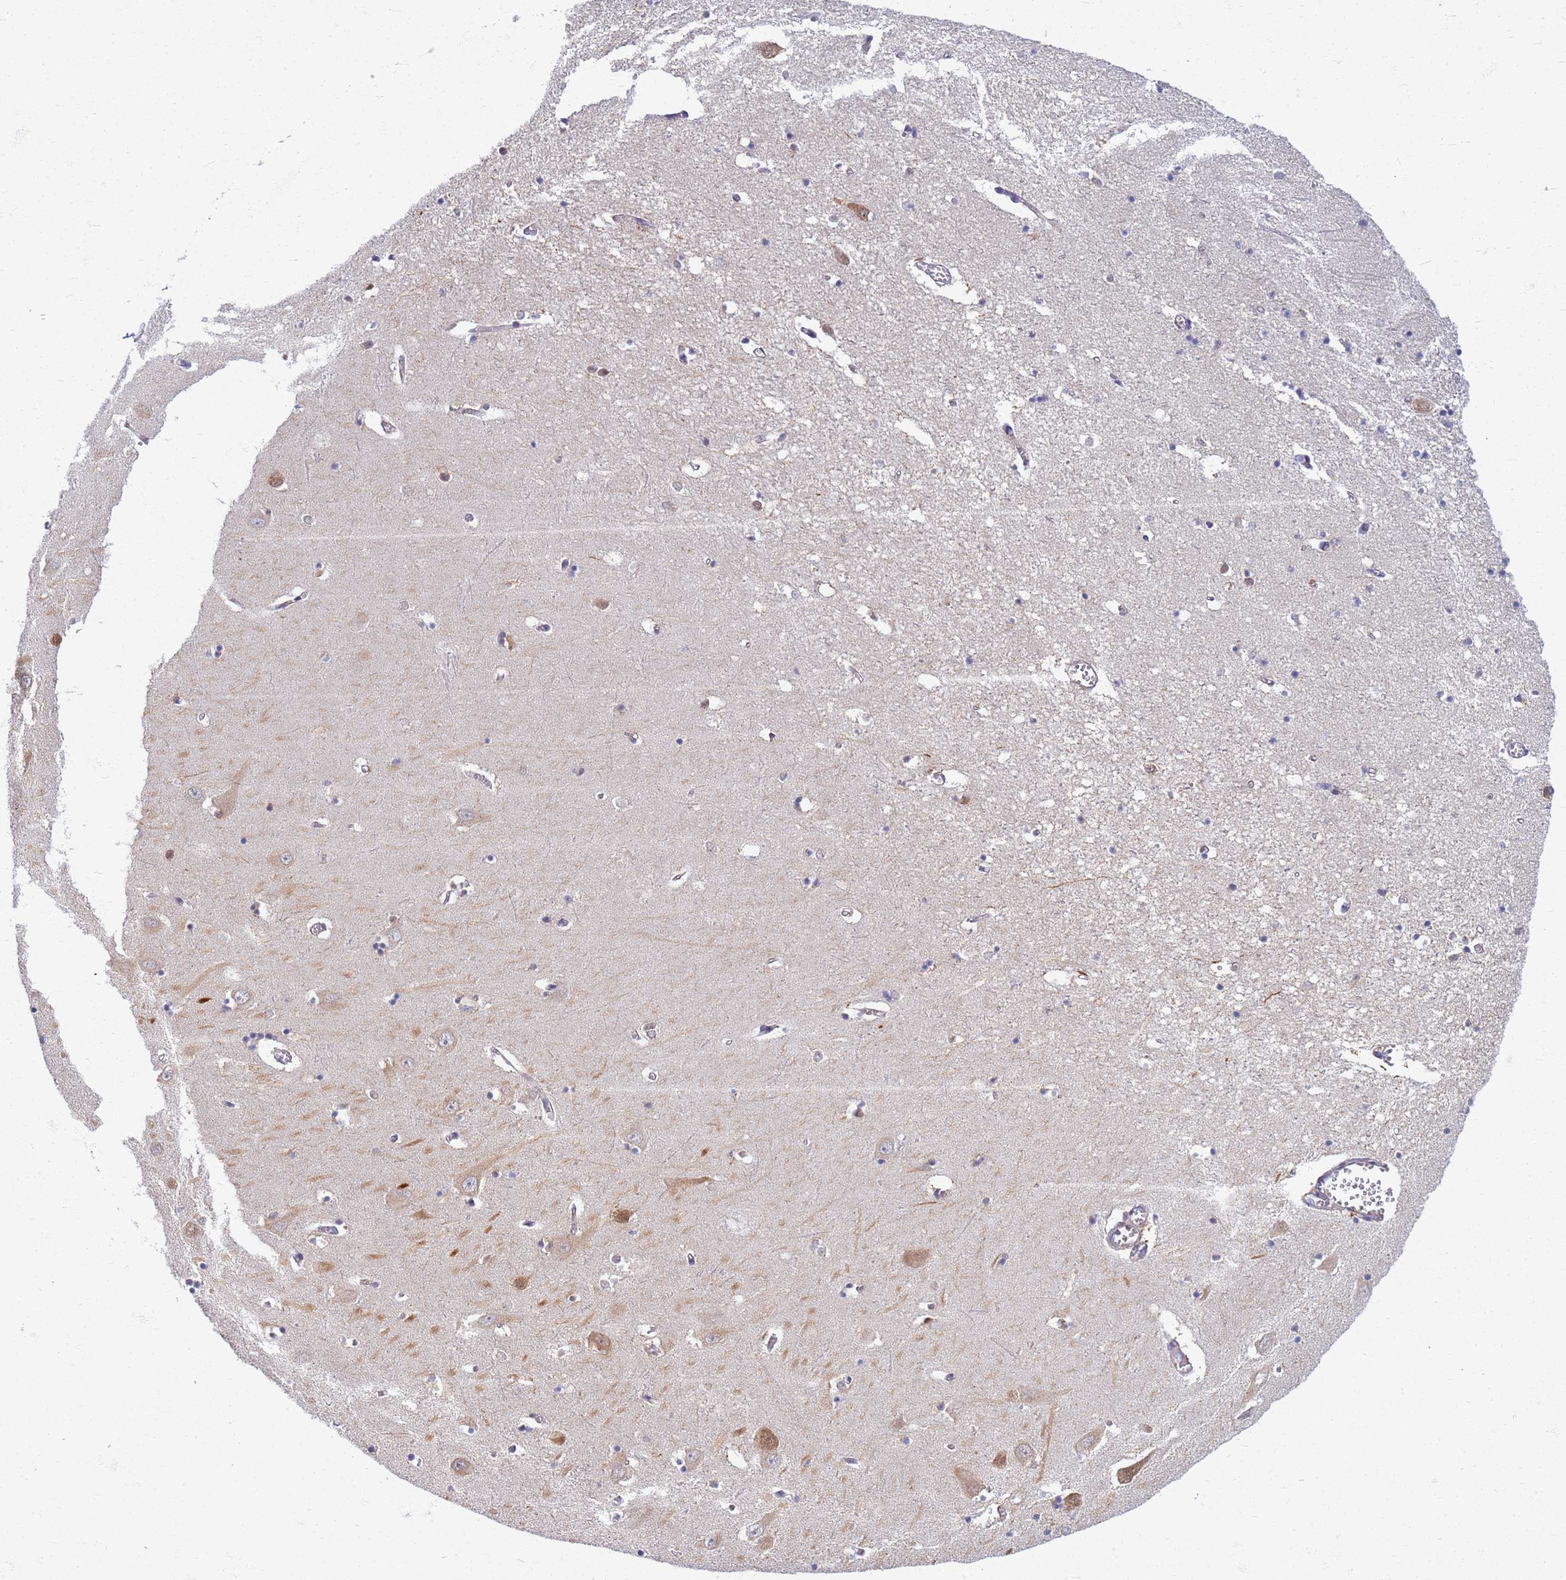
{"staining": {"intensity": "negative", "quantity": "none", "location": "none"}, "tissue": "hippocampus", "cell_type": "Glial cells", "image_type": "normal", "snomed": [{"axis": "morphology", "description": "Normal tissue, NOS"}, {"axis": "topography", "description": "Hippocampus"}], "caption": "The micrograph demonstrates no staining of glial cells in normal hippocampus.", "gene": "EEA1", "patient": {"sex": "male", "age": 70}}